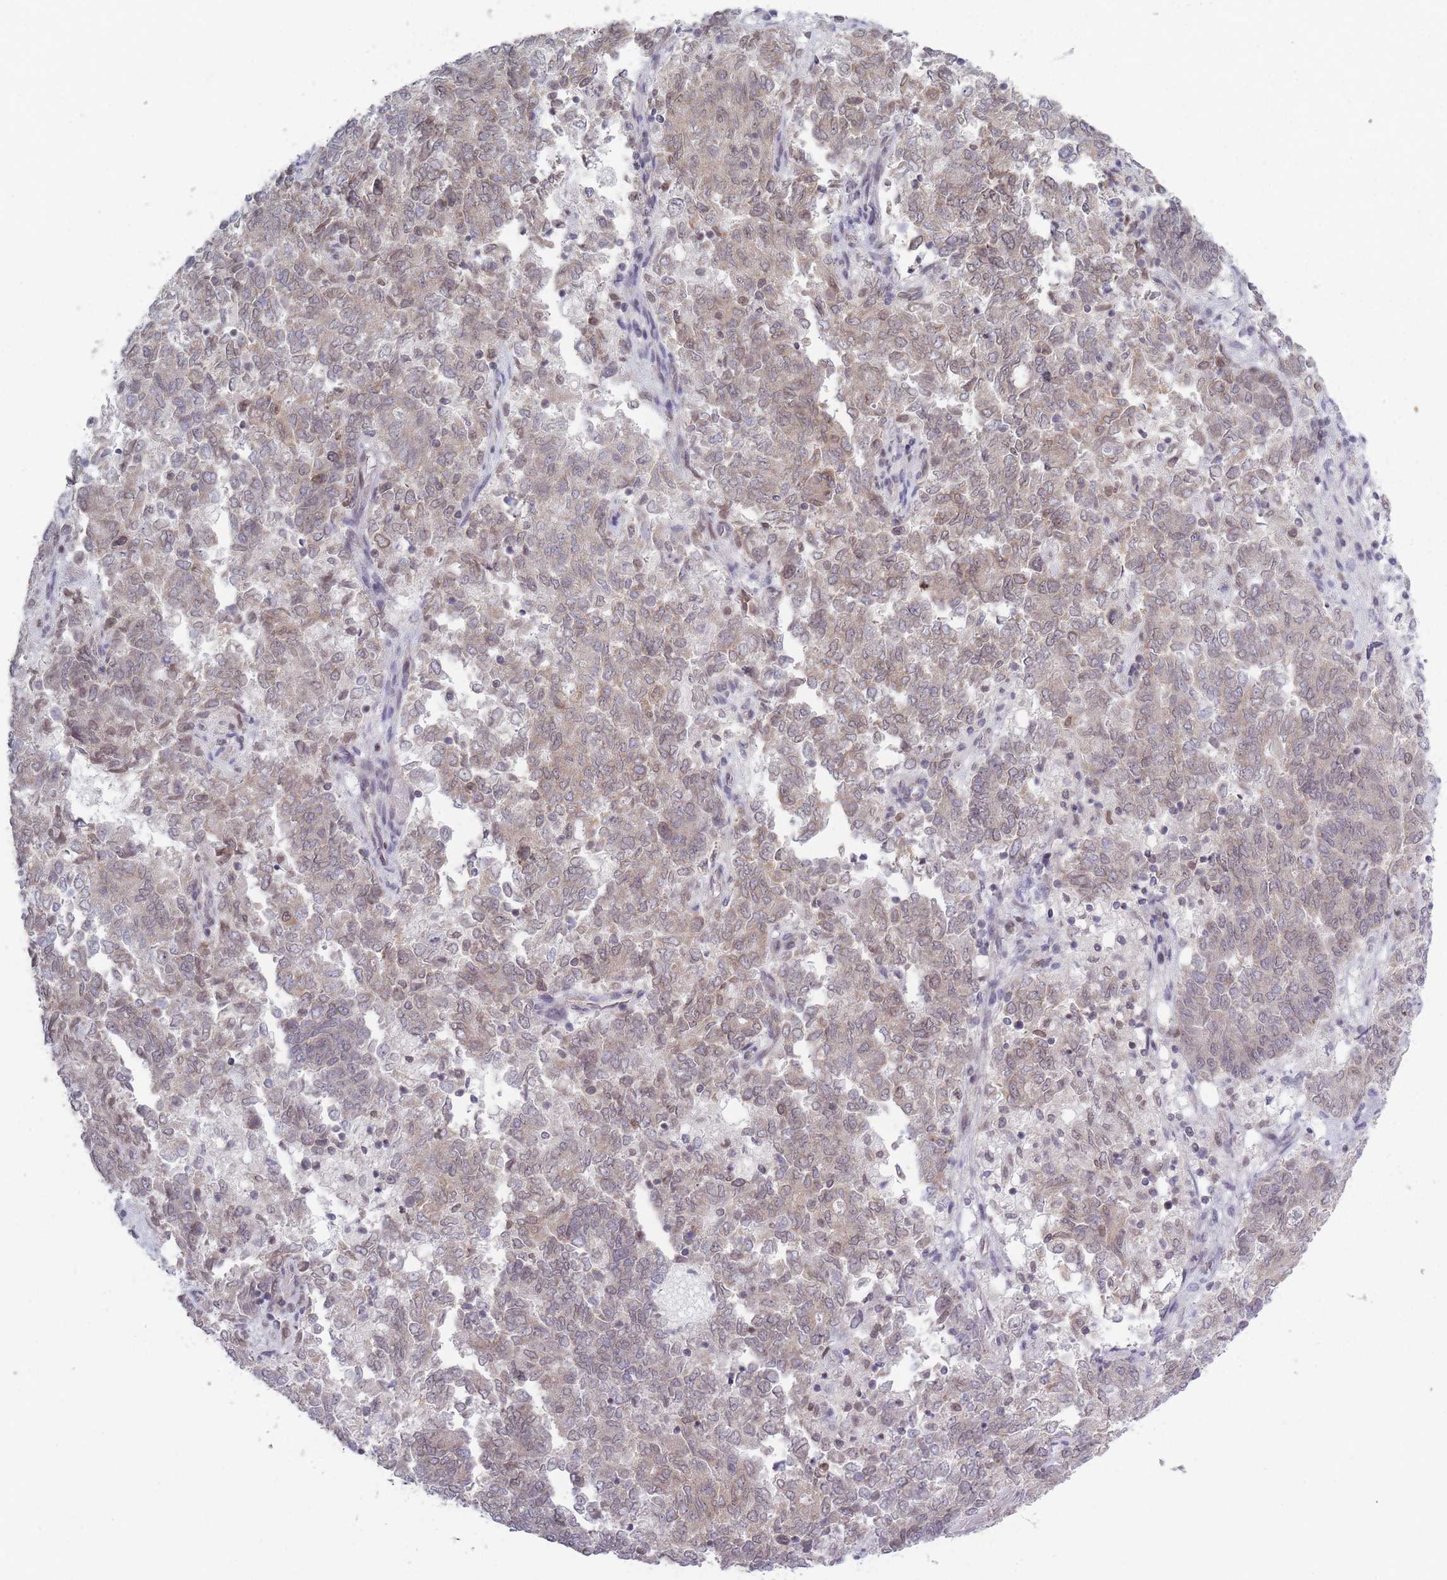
{"staining": {"intensity": "weak", "quantity": "25%-75%", "location": "cytoplasmic/membranous"}, "tissue": "endometrial cancer", "cell_type": "Tumor cells", "image_type": "cancer", "snomed": [{"axis": "morphology", "description": "Adenocarcinoma, NOS"}, {"axis": "topography", "description": "Endometrium"}], "caption": "IHC of human endometrial cancer (adenocarcinoma) demonstrates low levels of weak cytoplasmic/membranous expression in about 25%-75% of tumor cells.", "gene": "VRK2", "patient": {"sex": "female", "age": 80}}